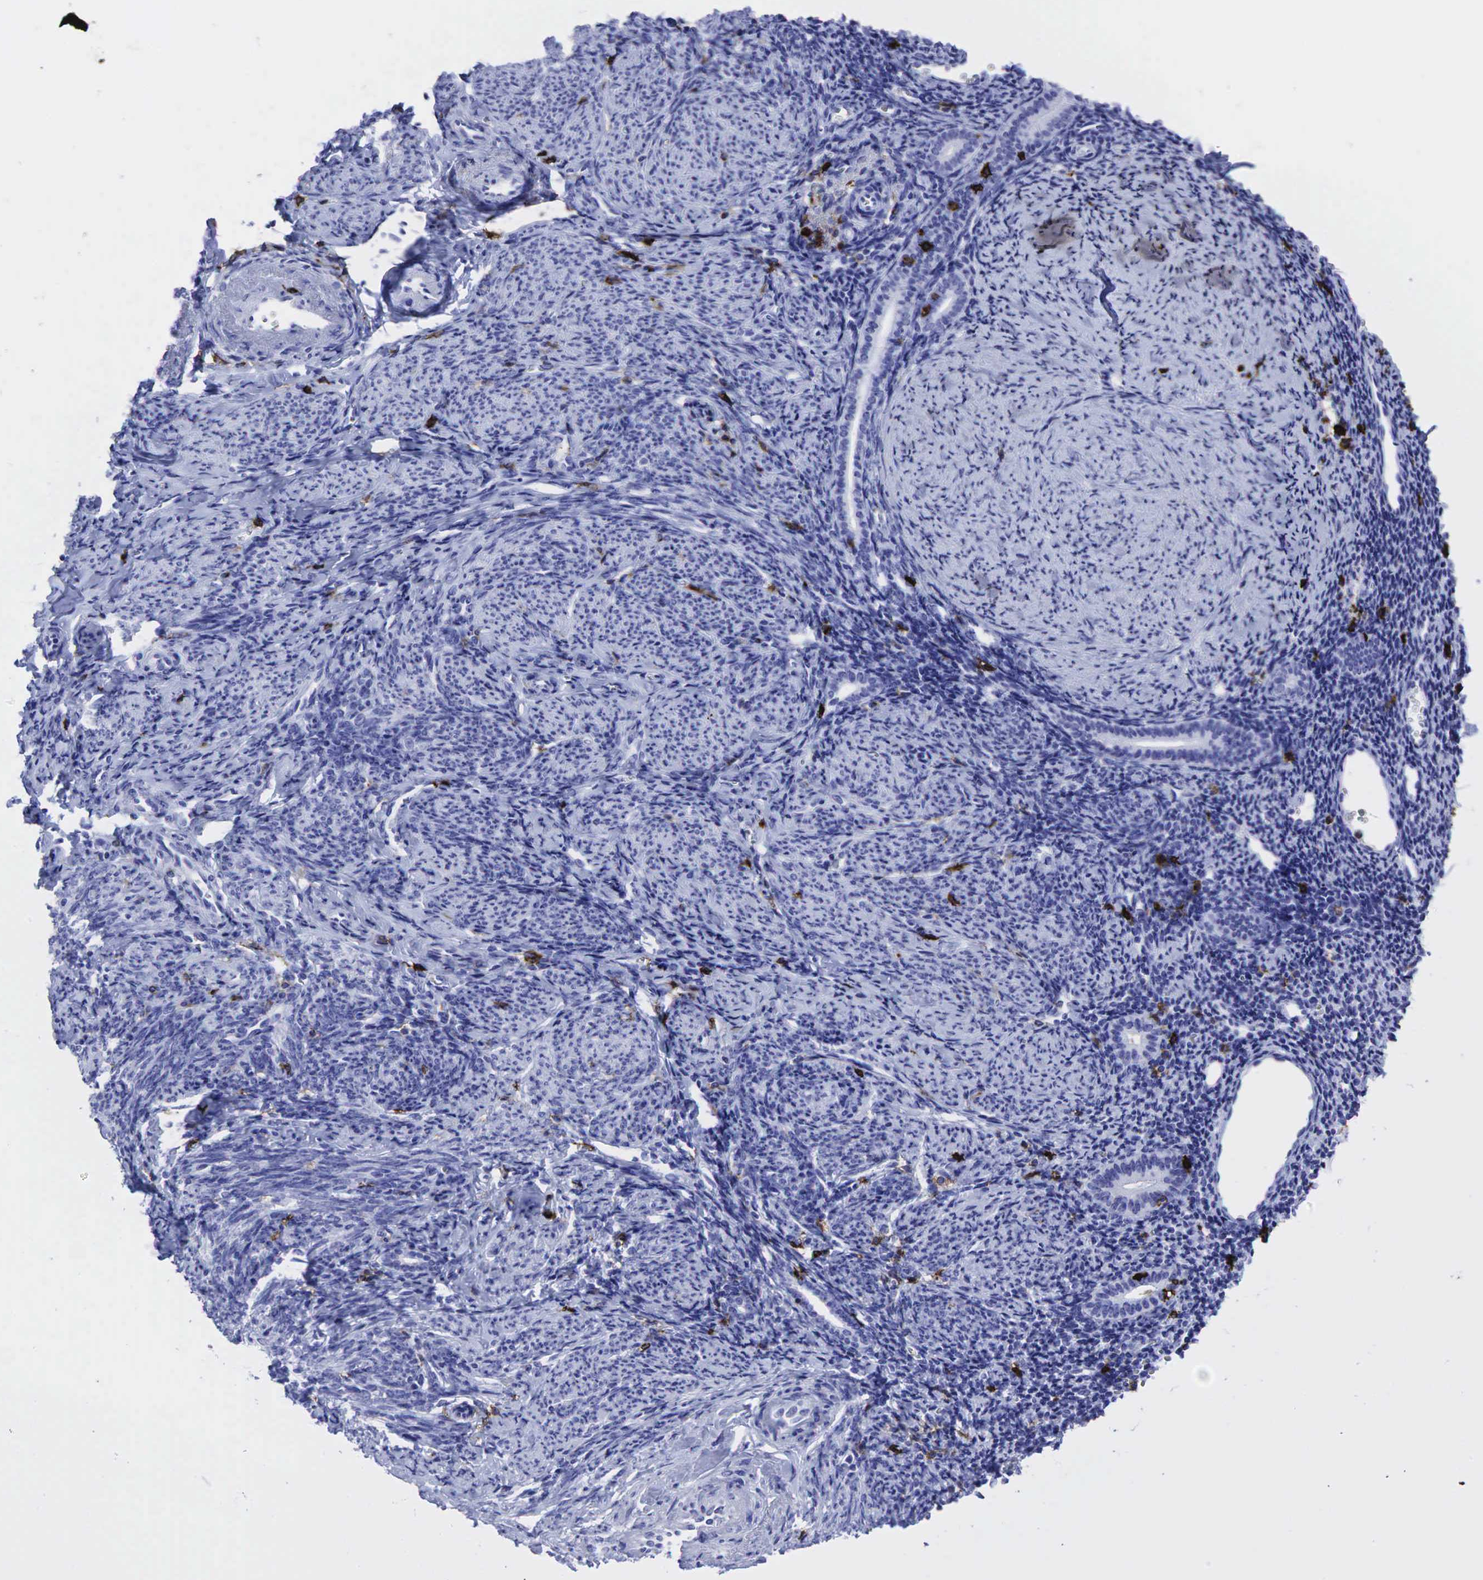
{"staining": {"intensity": "negative", "quantity": "none", "location": "none"}, "tissue": "endometrium", "cell_type": "Cells in endometrial stroma", "image_type": "normal", "snomed": [{"axis": "morphology", "description": "Normal tissue, NOS"}, {"axis": "morphology", "description": "Neoplasm, benign, NOS"}, {"axis": "topography", "description": "Uterus"}], "caption": "Cells in endometrial stroma show no significant staining in benign endometrium. (DAB (3,3'-diaminobenzidine) immunohistochemistry visualized using brightfield microscopy, high magnification).", "gene": "PTPRC", "patient": {"sex": "female", "age": 55}}